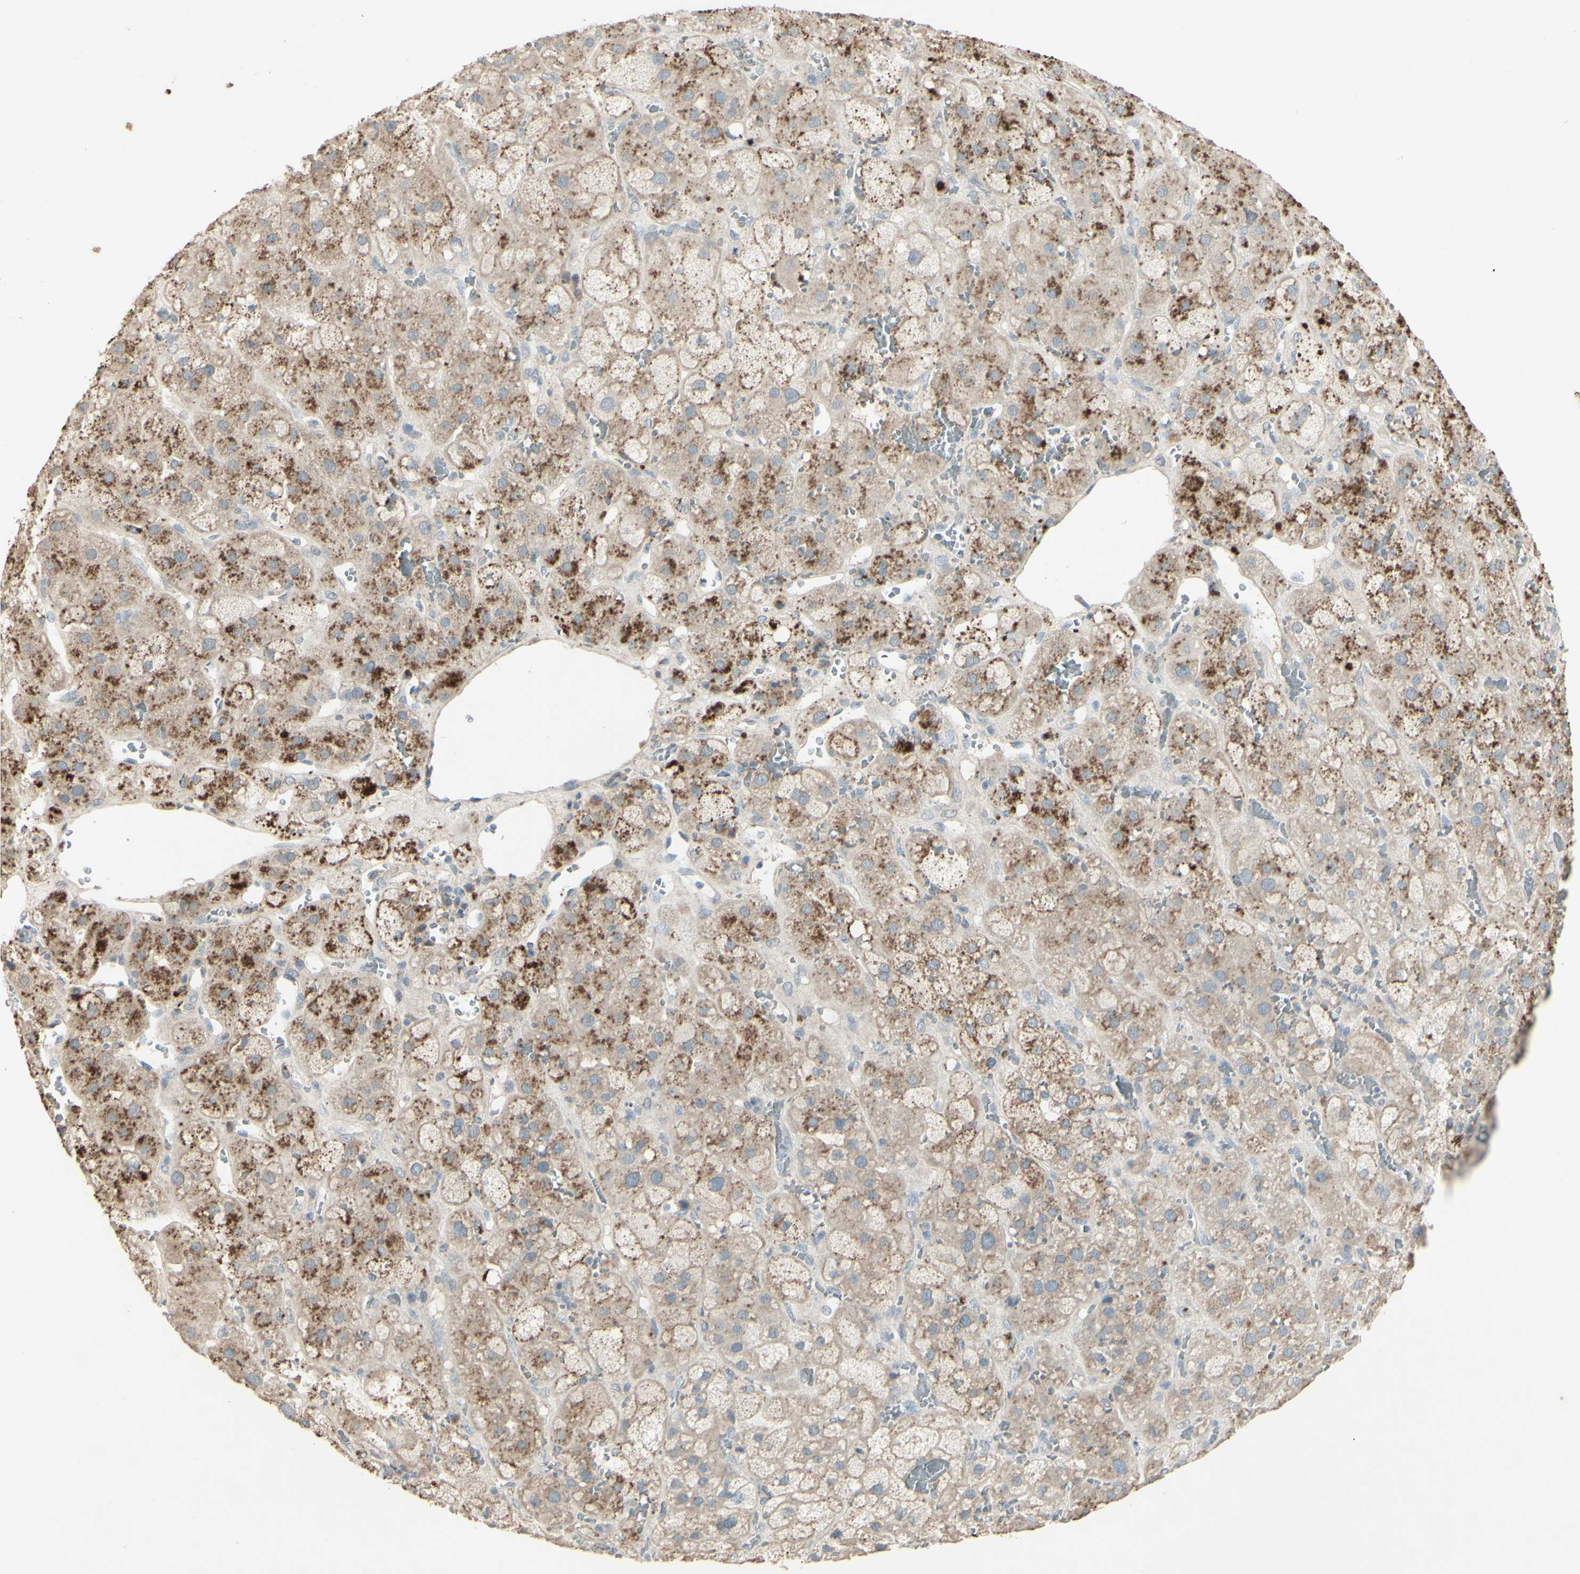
{"staining": {"intensity": "moderate", "quantity": ">75%", "location": "cytoplasmic/membranous"}, "tissue": "adrenal gland", "cell_type": "Glandular cells", "image_type": "normal", "snomed": [{"axis": "morphology", "description": "Normal tissue, NOS"}, {"axis": "topography", "description": "Adrenal gland"}], "caption": "Immunohistochemical staining of normal human adrenal gland exhibits medium levels of moderate cytoplasmic/membranous staining in about >75% of glandular cells.", "gene": "TIMM21", "patient": {"sex": "female", "age": 47}}